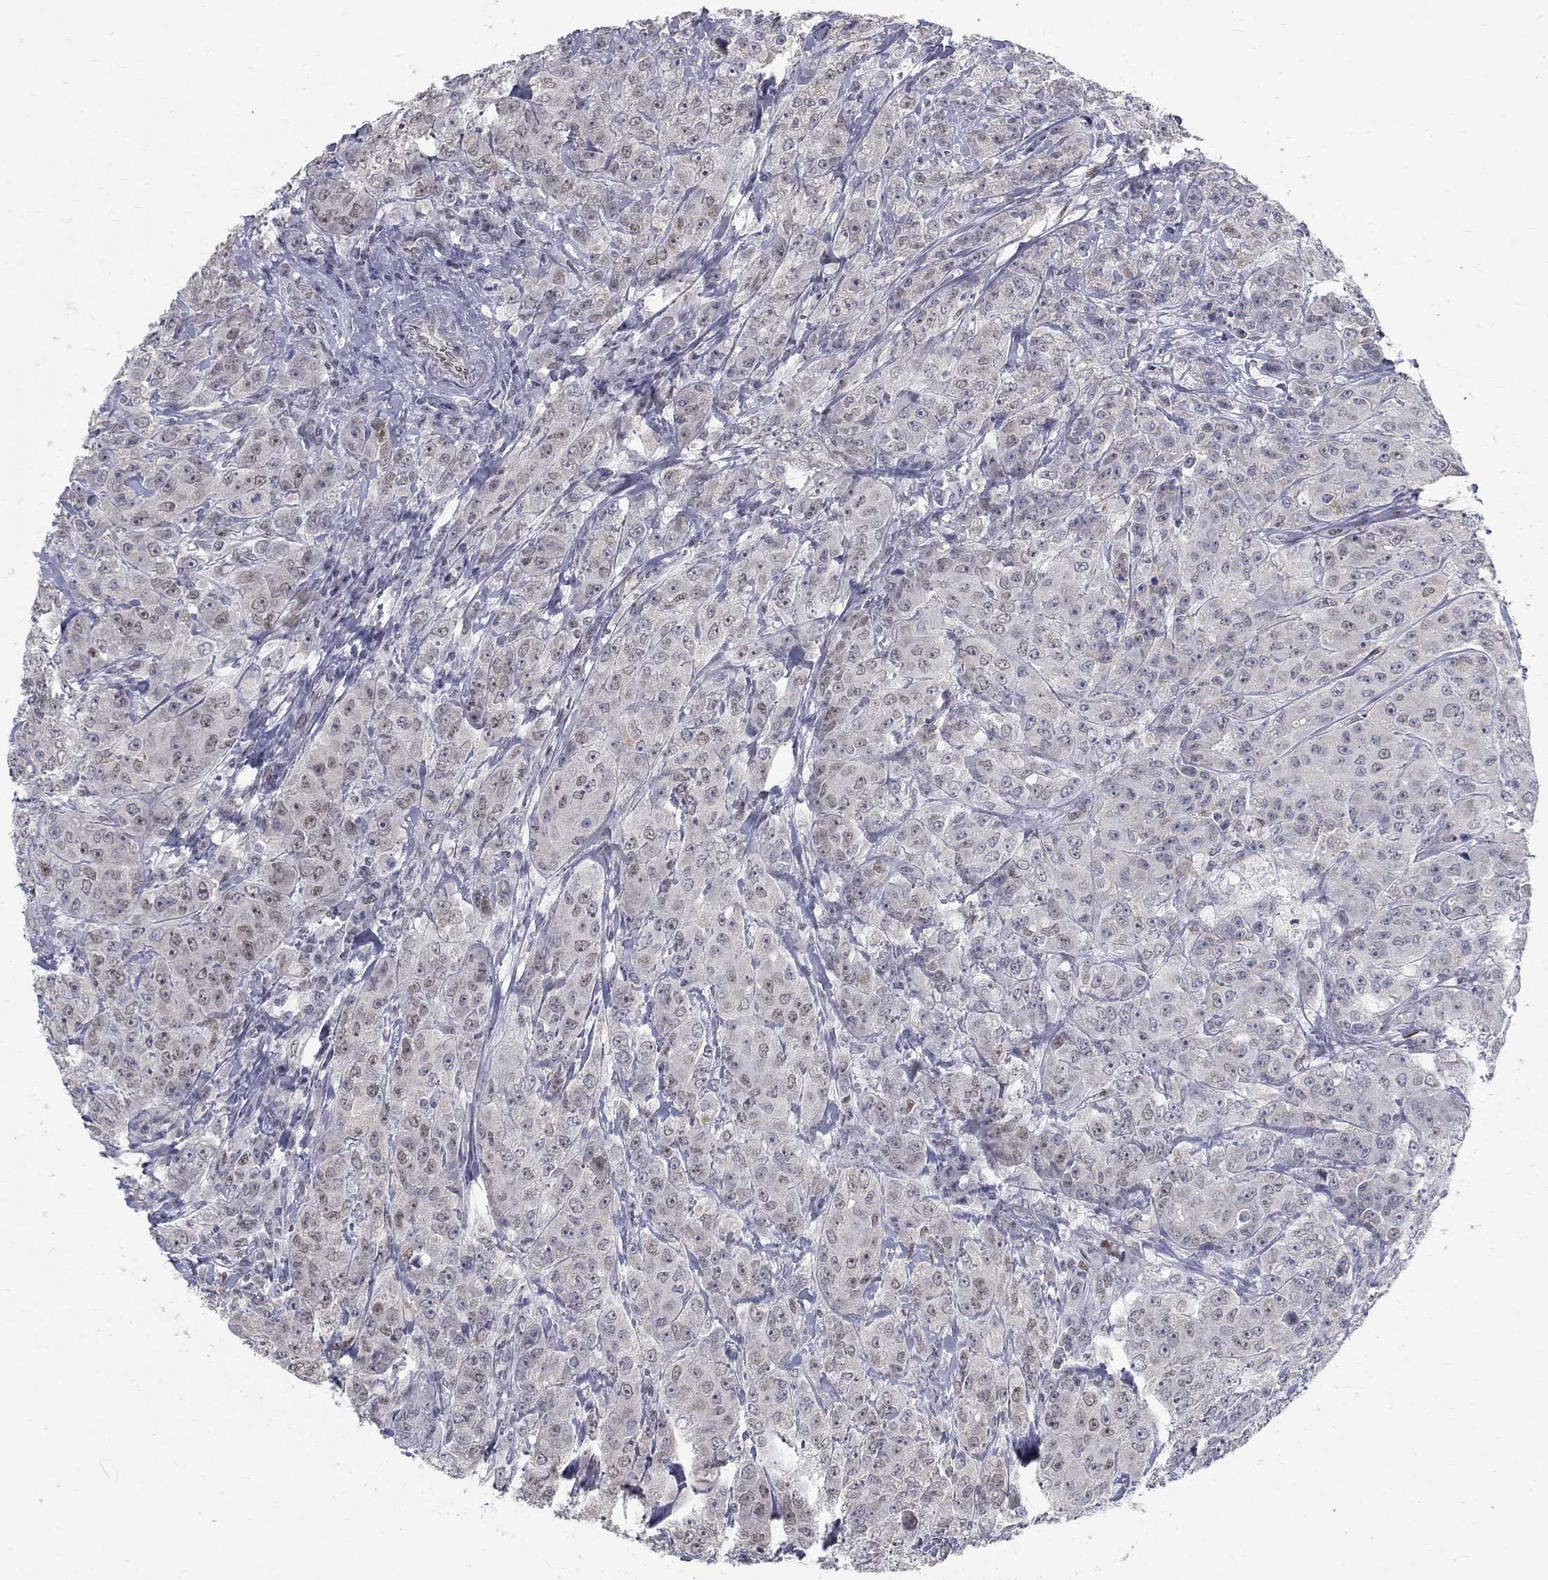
{"staining": {"intensity": "negative", "quantity": "none", "location": "none"}, "tissue": "breast cancer", "cell_type": "Tumor cells", "image_type": "cancer", "snomed": [{"axis": "morphology", "description": "Duct carcinoma"}, {"axis": "topography", "description": "Breast"}], "caption": "Tumor cells show no significant expression in breast cancer (invasive ductal carcinoma).", "gene": "GCFC2", "patient": {"sex": "female", "age": 43}}